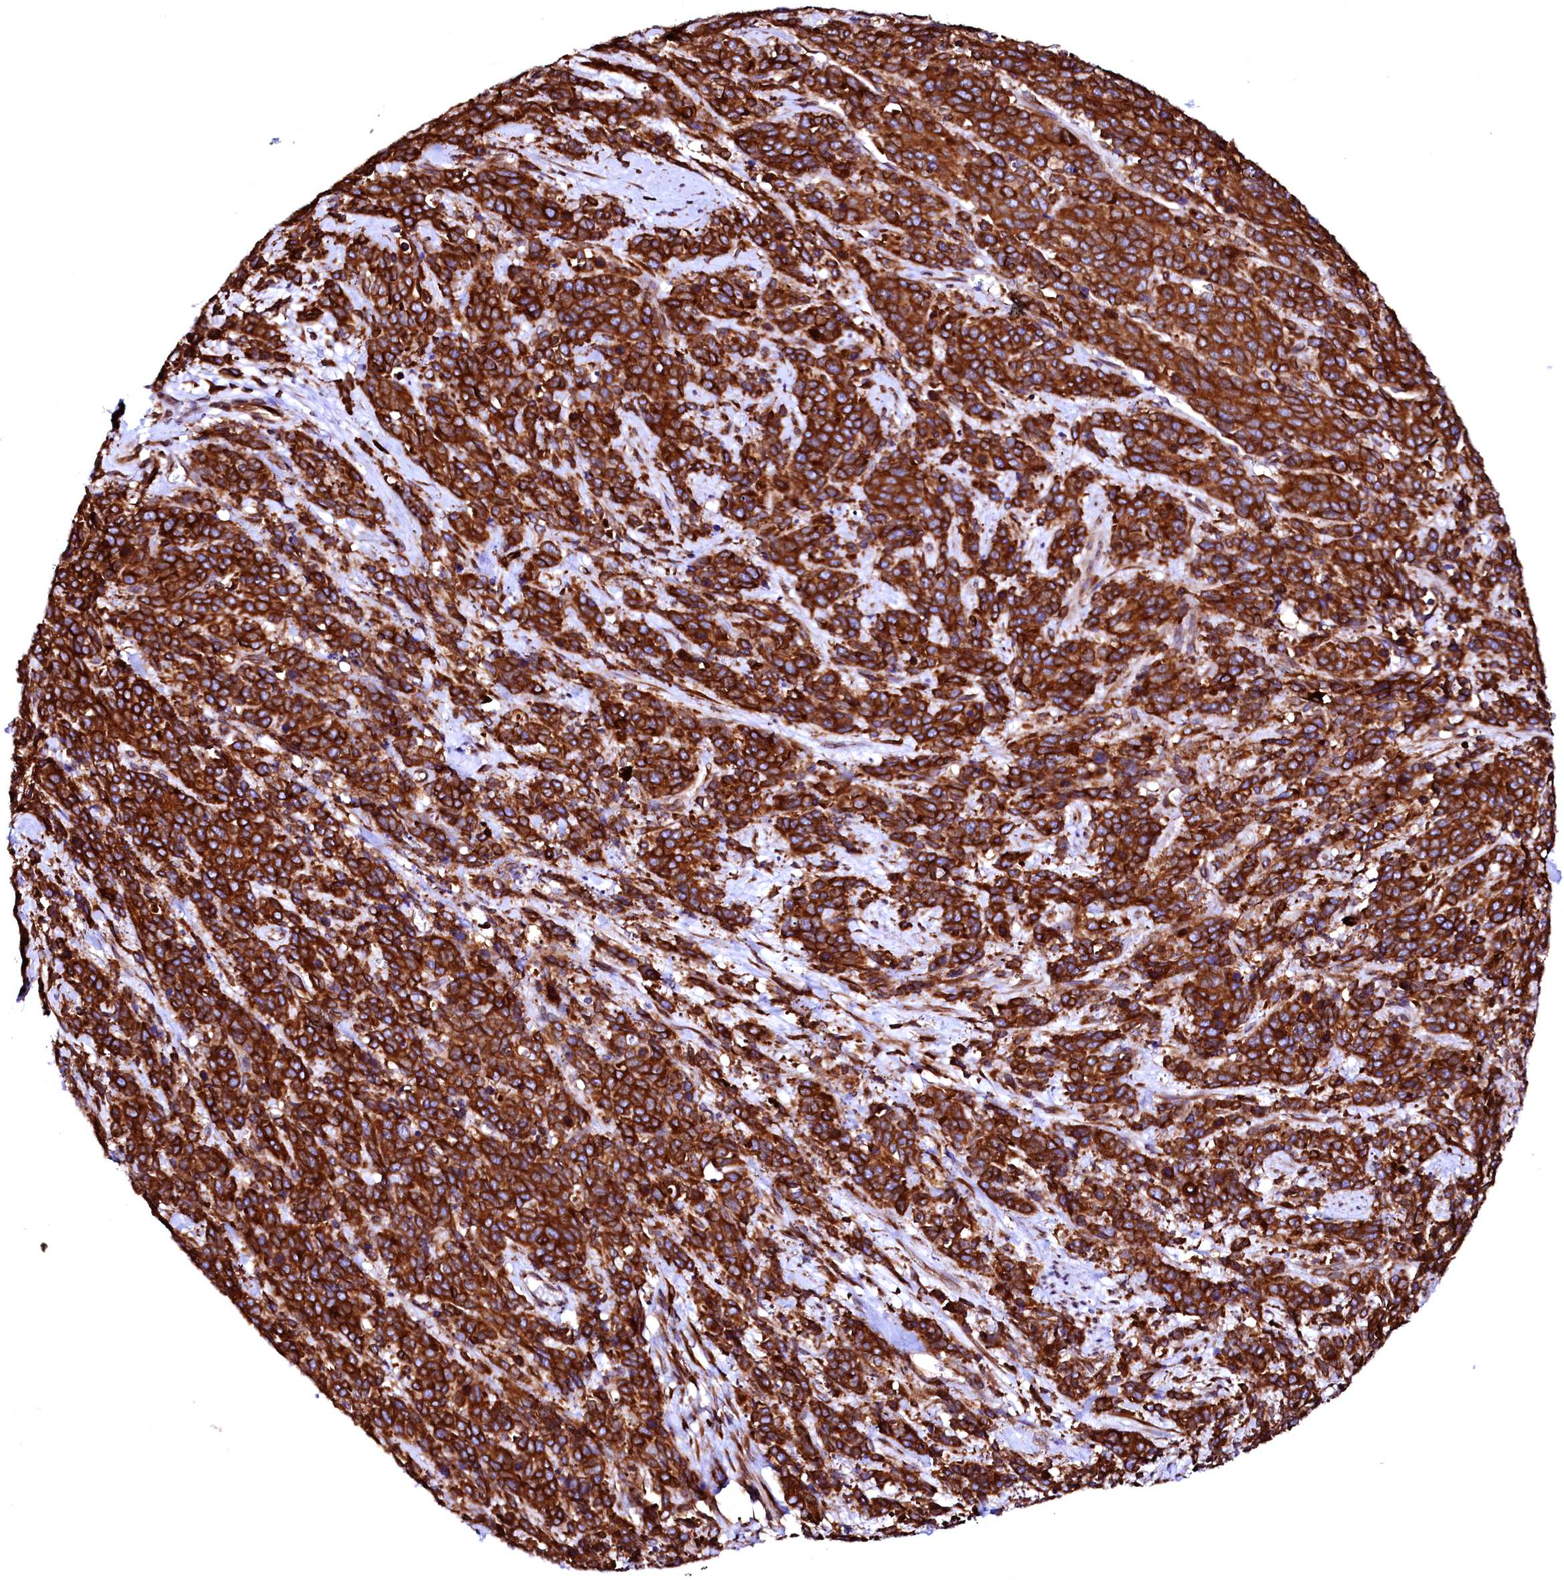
{"staining": {"intensity": "strong", "quantity": ">75%", "location": "cytoplasmic/membranous"}, "tissue": "cervical cancer", "cell_type": "Tumor cells", "image_type": "cancer", "snomed": [{"axis": "morphology", "description": "Squamous cell carcinoma, NOS"}, {"axis": "topography", "description": "Cervix"}], "caption": "Cervical squamous cell carcinoma stained for a protein (brown) demonstrates strong cytoplasmic/membranous positive expression in approximately >75% of tumor cells.", "gene": "DERL1", "patient": {"sex": "female", "age": 60}}